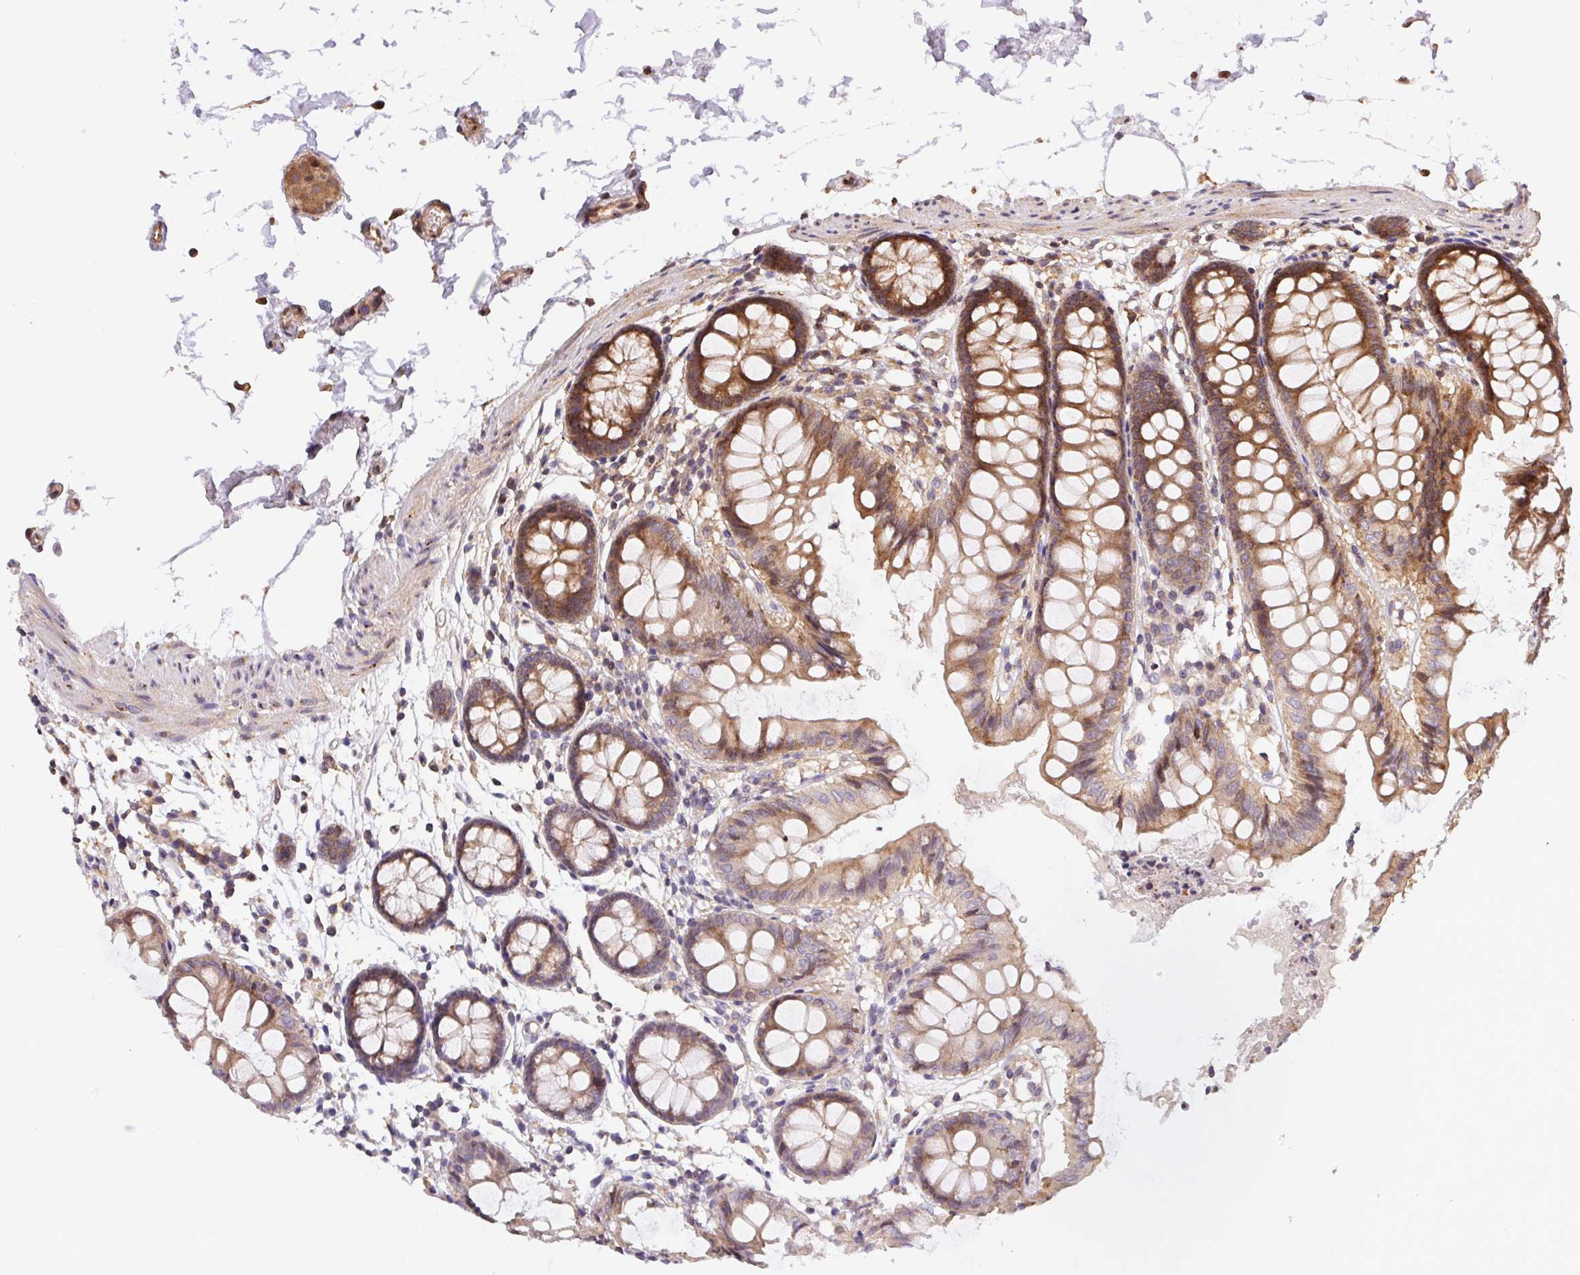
{"staining": {"intensity": "moderate", "quantity": "<25%", "location": "cytoplasmic/membranous"}, "tissue": "colon", "cell_type": "Endothelial cells", "image_type": "normal", "snomed": [{"axis": "morphology", "description": "Normal tissue, NOS"}, {"axis": "topography", "description": "Colon"}], "caption": "Moderate cytoplasmic/membranous protein staining is seen in approximately <25% of endothelial cells in colon. The protein of interest is stained brown, and the nuclei are stained in blue (DAB (3,3'-diaminobenzidine) IHC with brightfield microscopy, high magnification).", "gene": "MEX3D", "patient": {"sex": "female", "age": 84}}